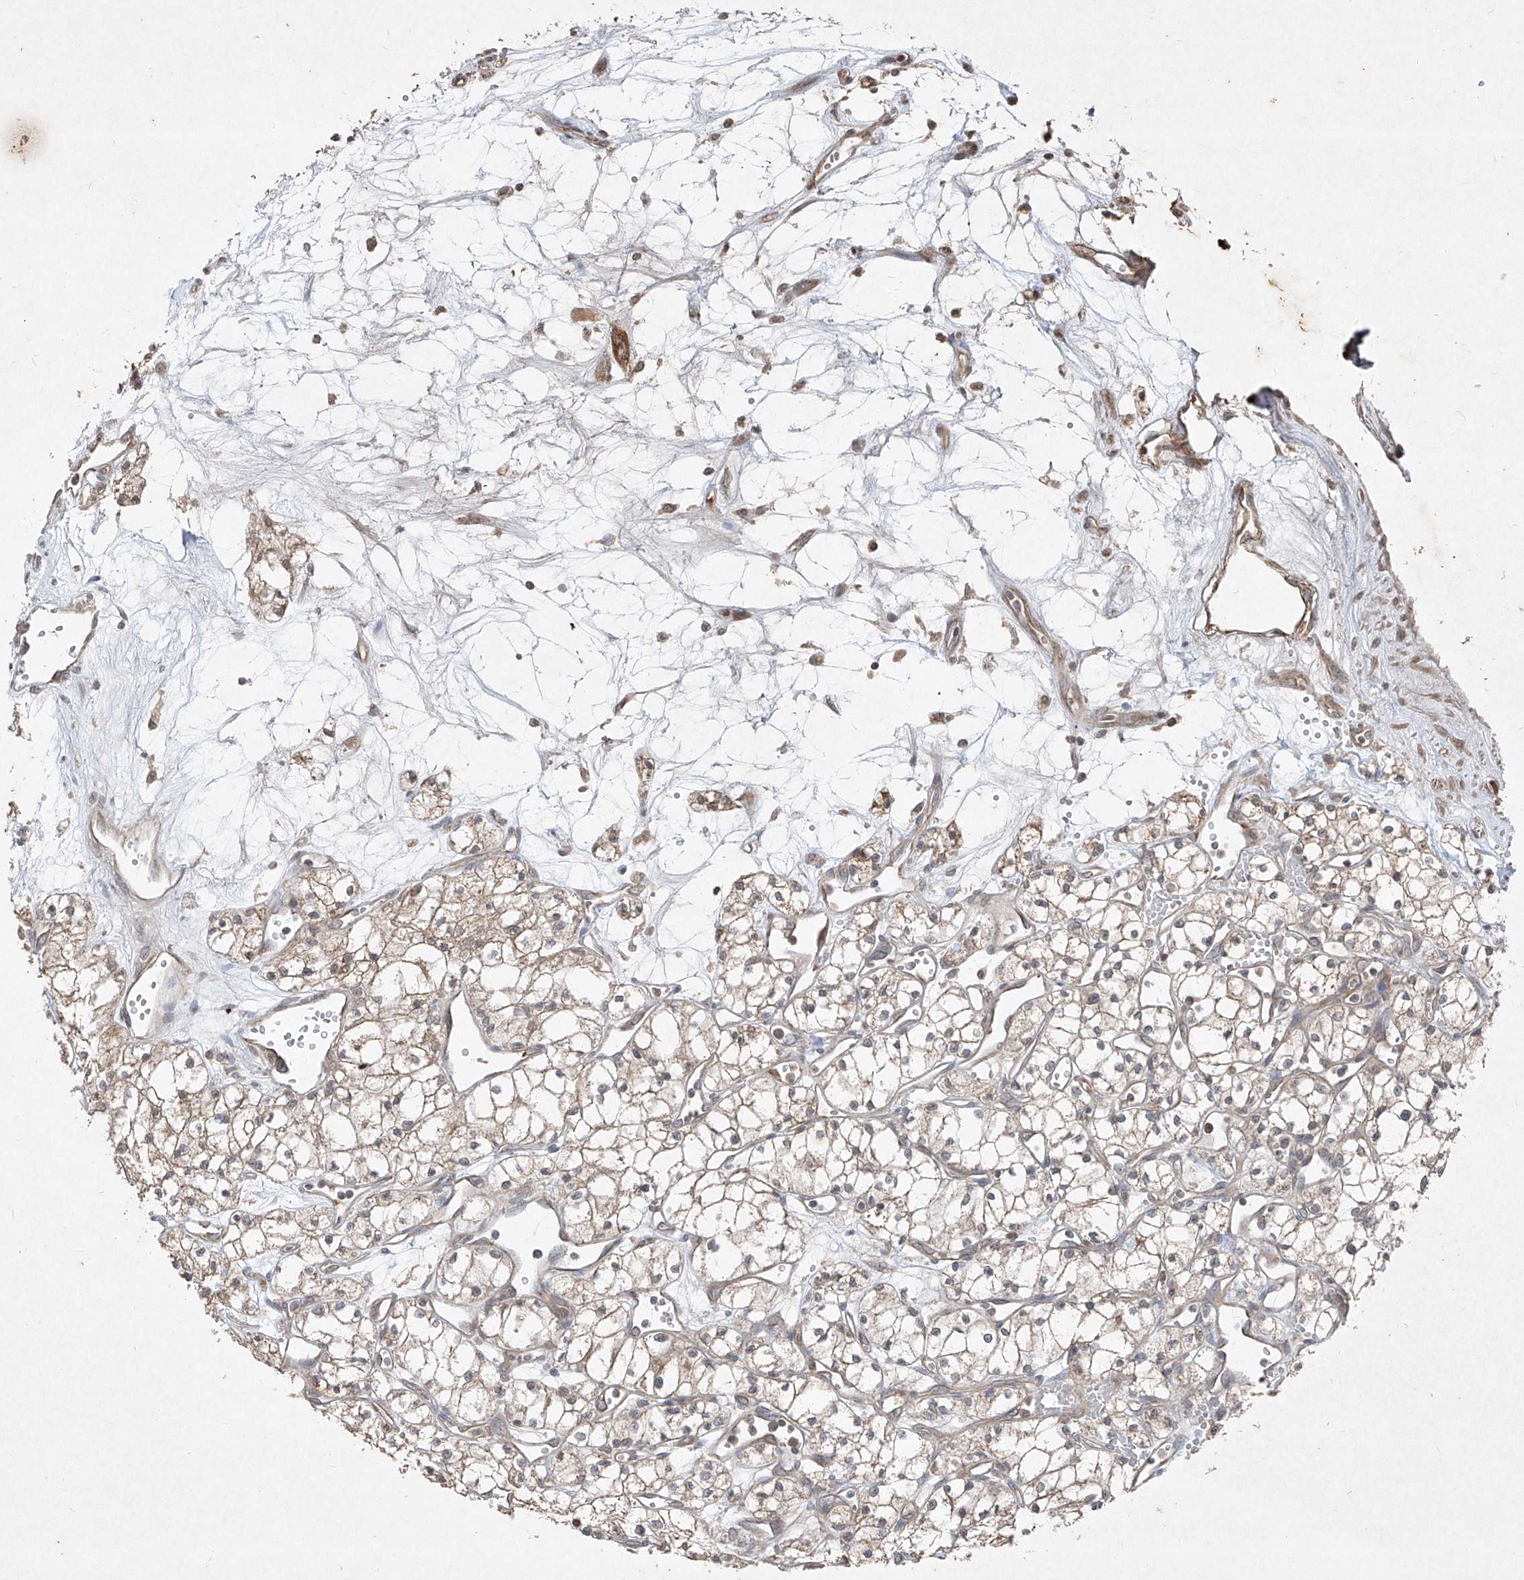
{"staining": {"intensity": "weak", "quantity": "25%-75%", "location": "cytoplasmic/membranous"}, "tissue": "renal cancer", "cell_type": "Tumor cells", "image_type": "cancer", "snomed": [{"axis": "morphology", "description": "Adenocarcinoma, NOS"}, {"axis": "topography", "description": "Kidney"}], "caption": "The micrograph shows a brown stain indicating the presence of a protein in the cytoplasmic/membranous of tumor cells in renal cancer (adenocarcinoma).", "gene": "ABCD3", "patient": {"sex": "male", "age": 59}}